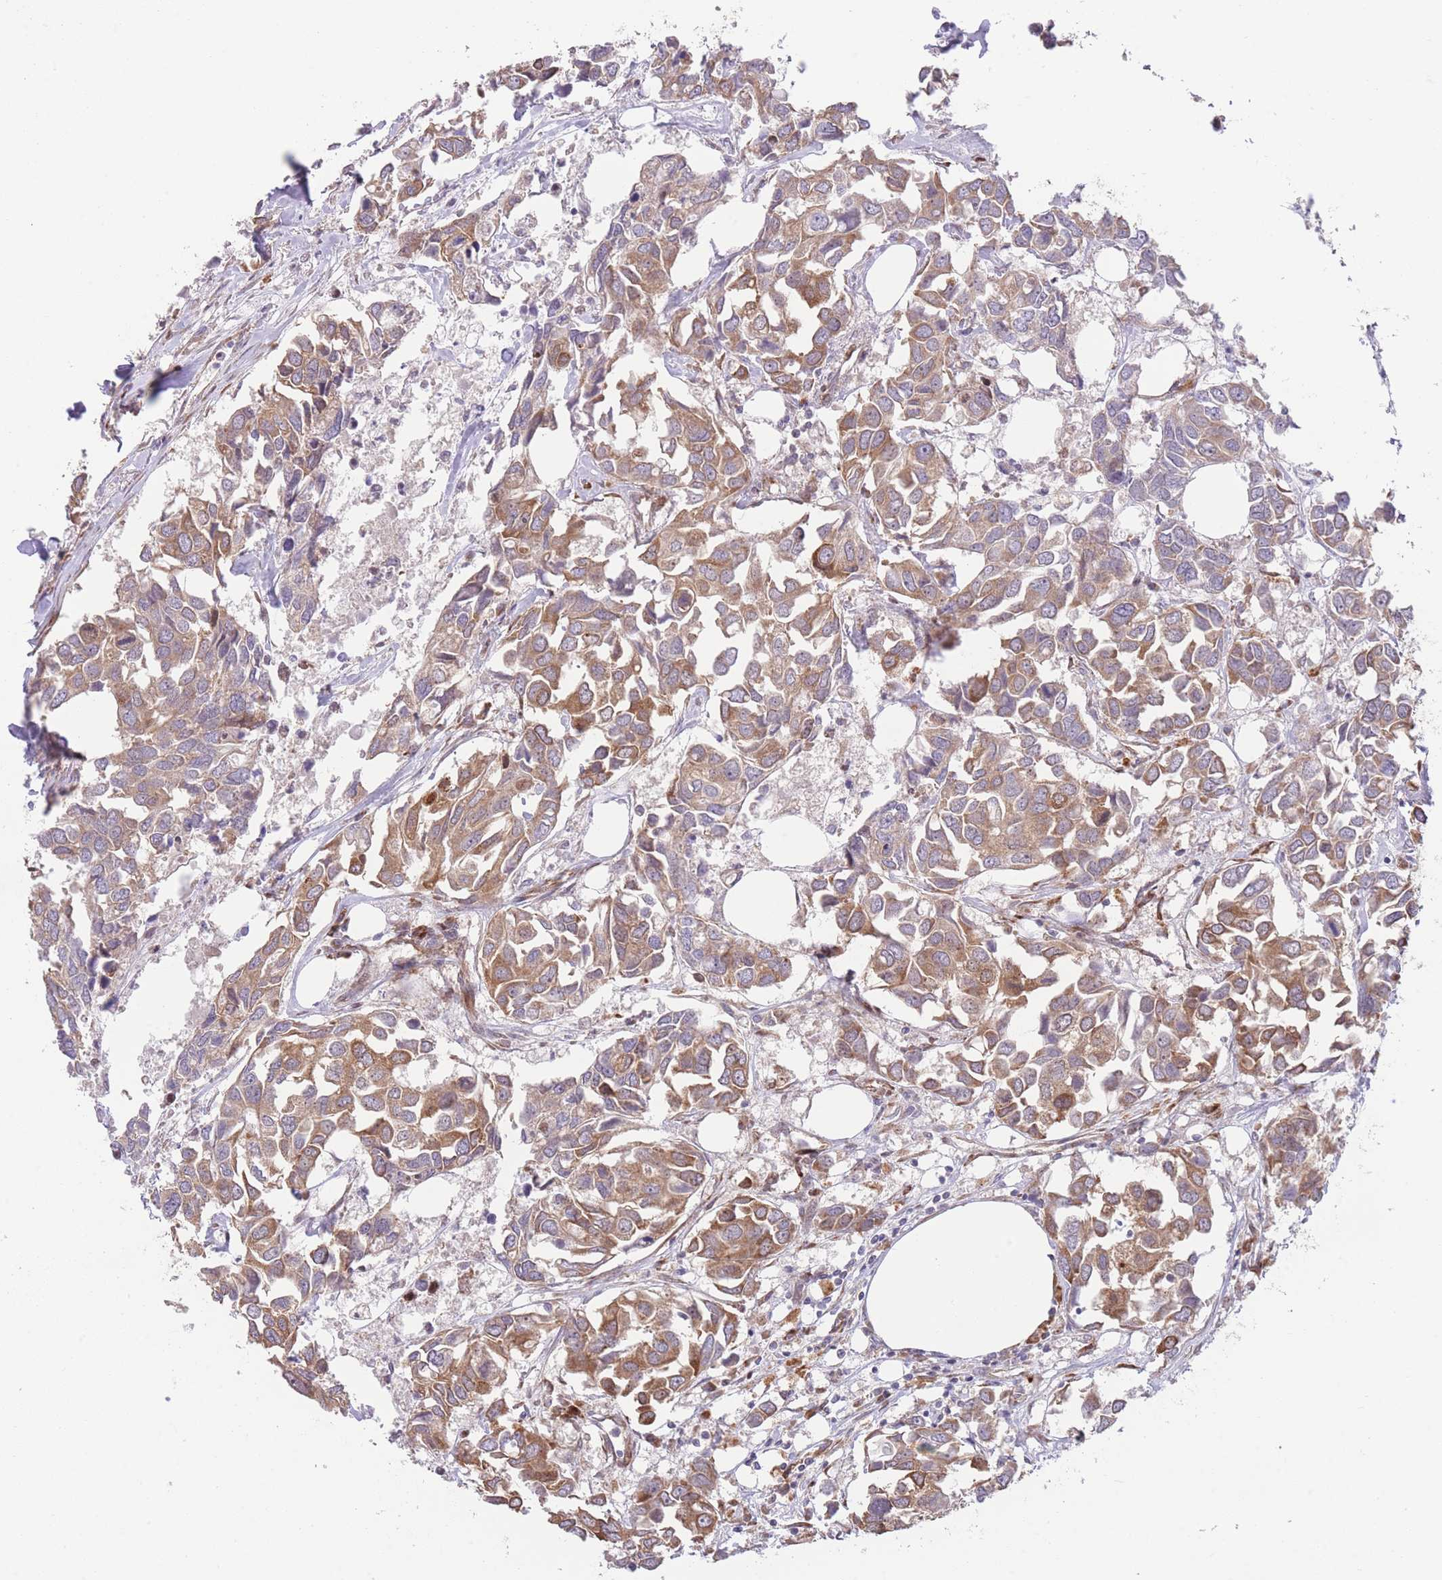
{"staining": {"intensity": "moderate", "quantity": ">75%", "location": "cytoplasmic/membranous"}, "tissue": "breast cancer", "cell_type": "Tumor cells", "image_type": "cancer", "snomed": [{"axis": "morphology", "description": "Duct carcinoma"}, {"axis": "topography", "description": "Breast"}], "caption": "Breast cancer was stained to show a protein in brown. There is medium levels of moderate cytoplasmic/membranous expression in approximately >75% of tumor cells. The staining is performed using DAB brown chromogen to label protein expression. The nuclei are counter-stained blue using hematoxylin.", "gene": "BOLA2B", "patient": {"sex": "female", "age": 83}}